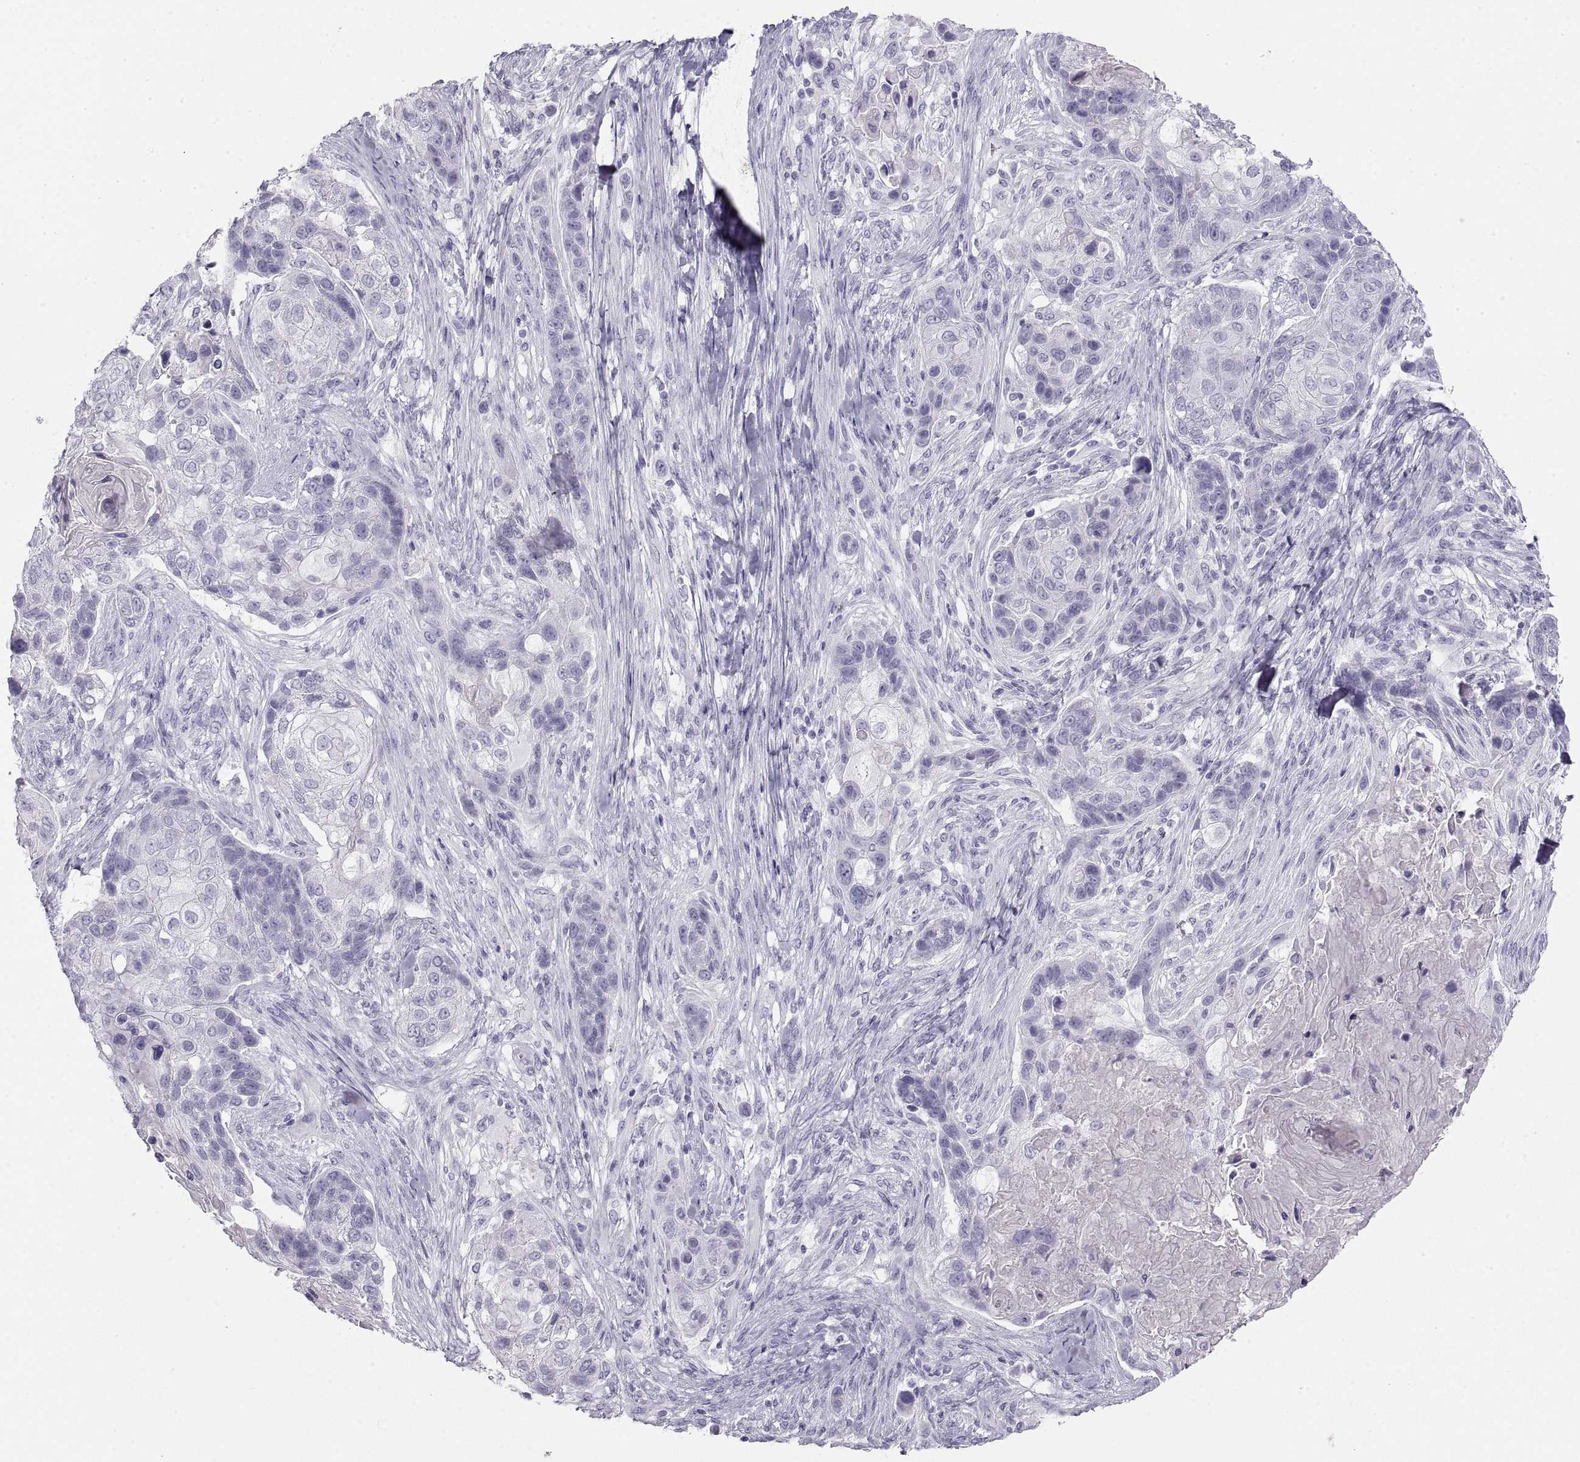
{"staining": {"intensity": "negative", "quantity": "none", "location": "none"}, "tissue": "lung cancer", "cell_type": "Tumor cells", "image_type": "cancer", "snomed": [{"axis": "morphology", "description": "Squamous cell carcinoma, NOS"}, {"axis": "topography", "description": "Lung"}], "caption": "IHC image of lung cancer (squamous cell carcinoma) stained for a protein (brown), which exhibits no positivity in tumor cells.", "gene": "SEMG1", "patient": {"sex": "male", "age": 69}}